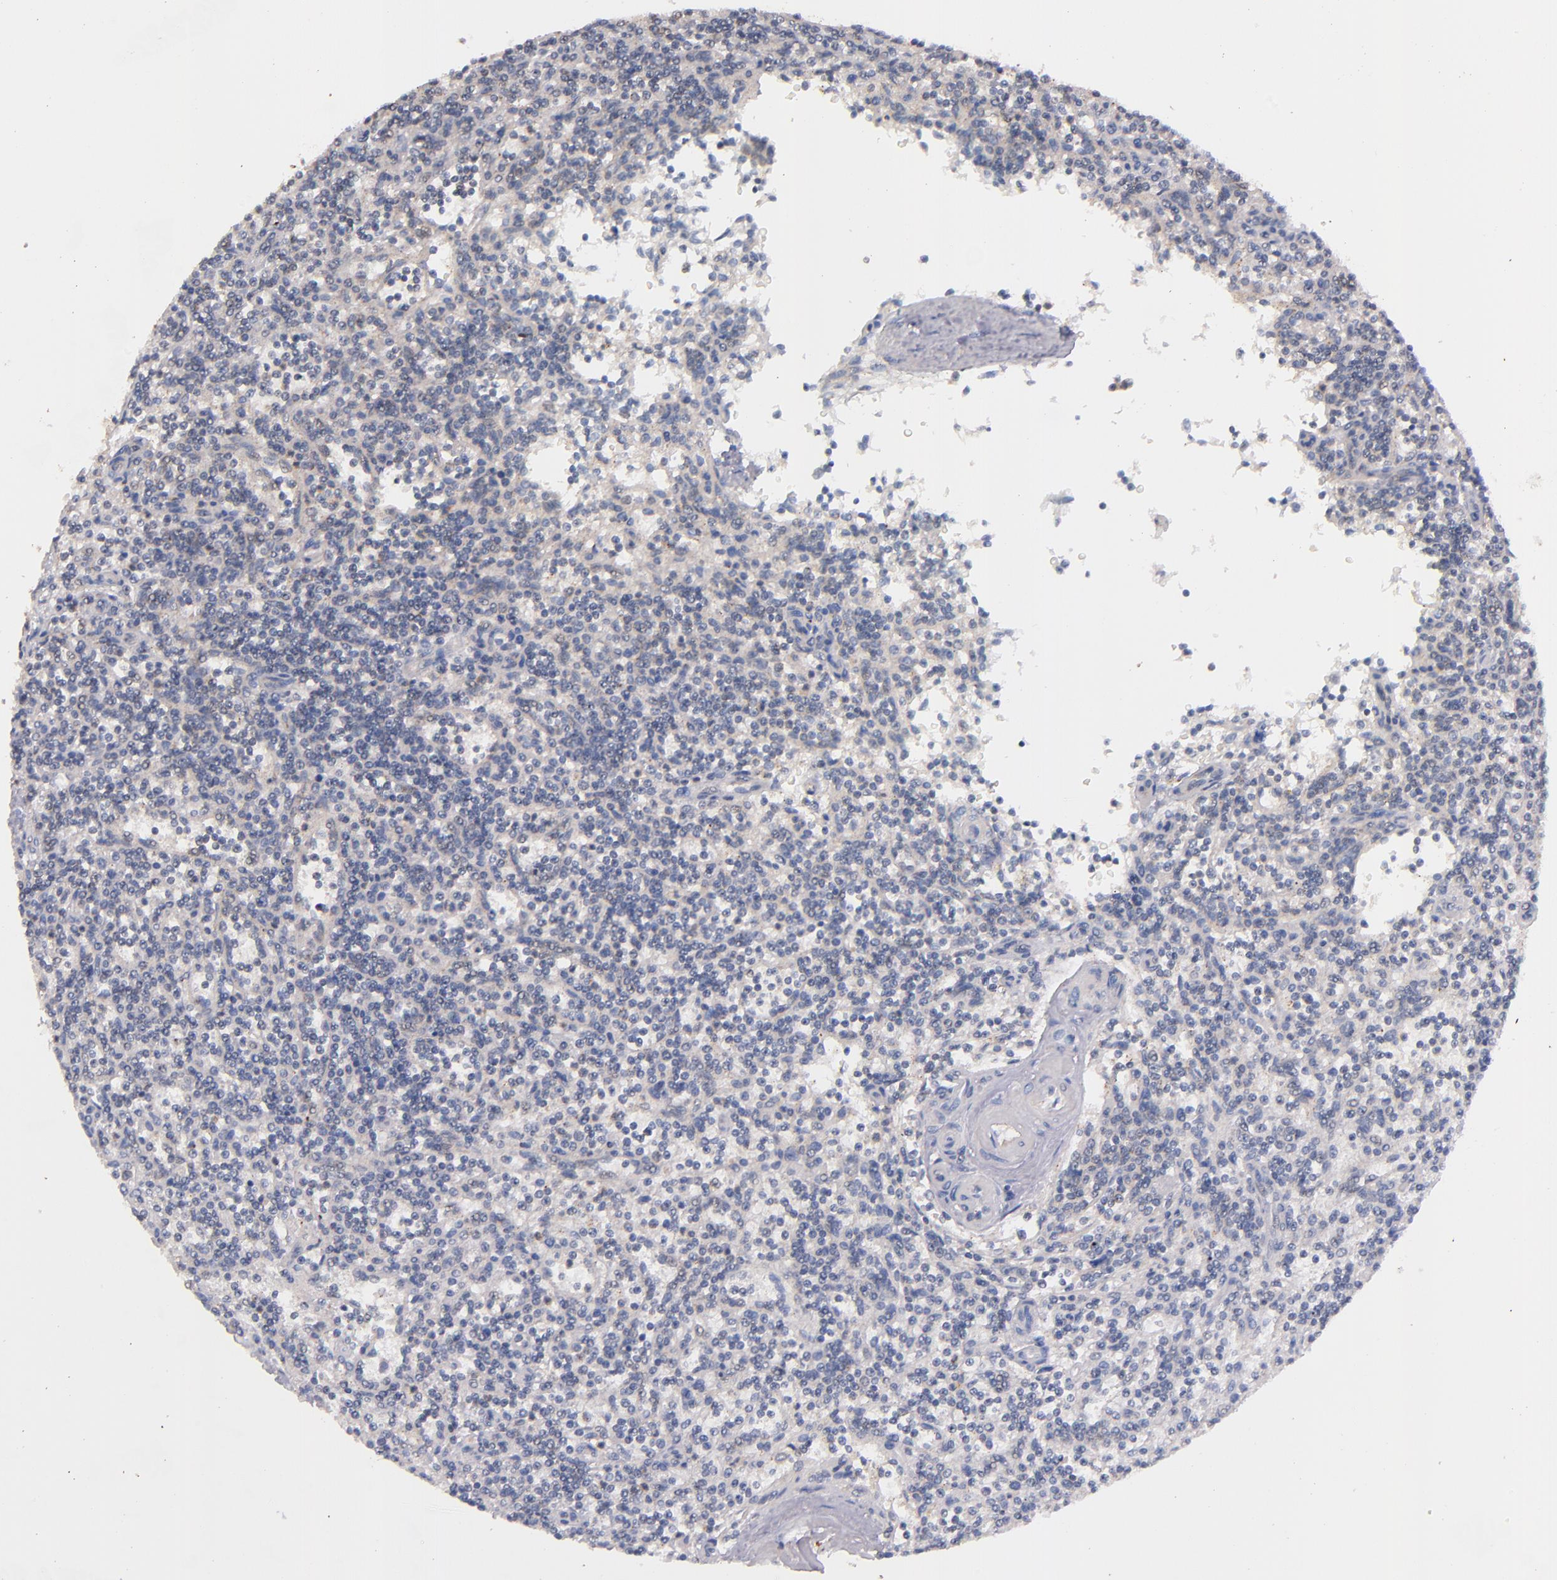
{"staining": {"intensity": "negative", "quantity": "none", "location": "none"}, "tissue": "lymphoma", "cell_type": "Tumor cells", "image_type": "cancer", "snomed": [{"axis": "morphology", "description": "Malignant lymphoma, non-Hodgkin's type, Low grade"}, {"axis": "topography", "description": "Spleen"}], "caption": "An immunohistochemistry image of lymphoma is shown. There is no staining in tumor cells of lymphoma.", "gene": "SYP", "patient": {"sex": "male", "age": 73}}